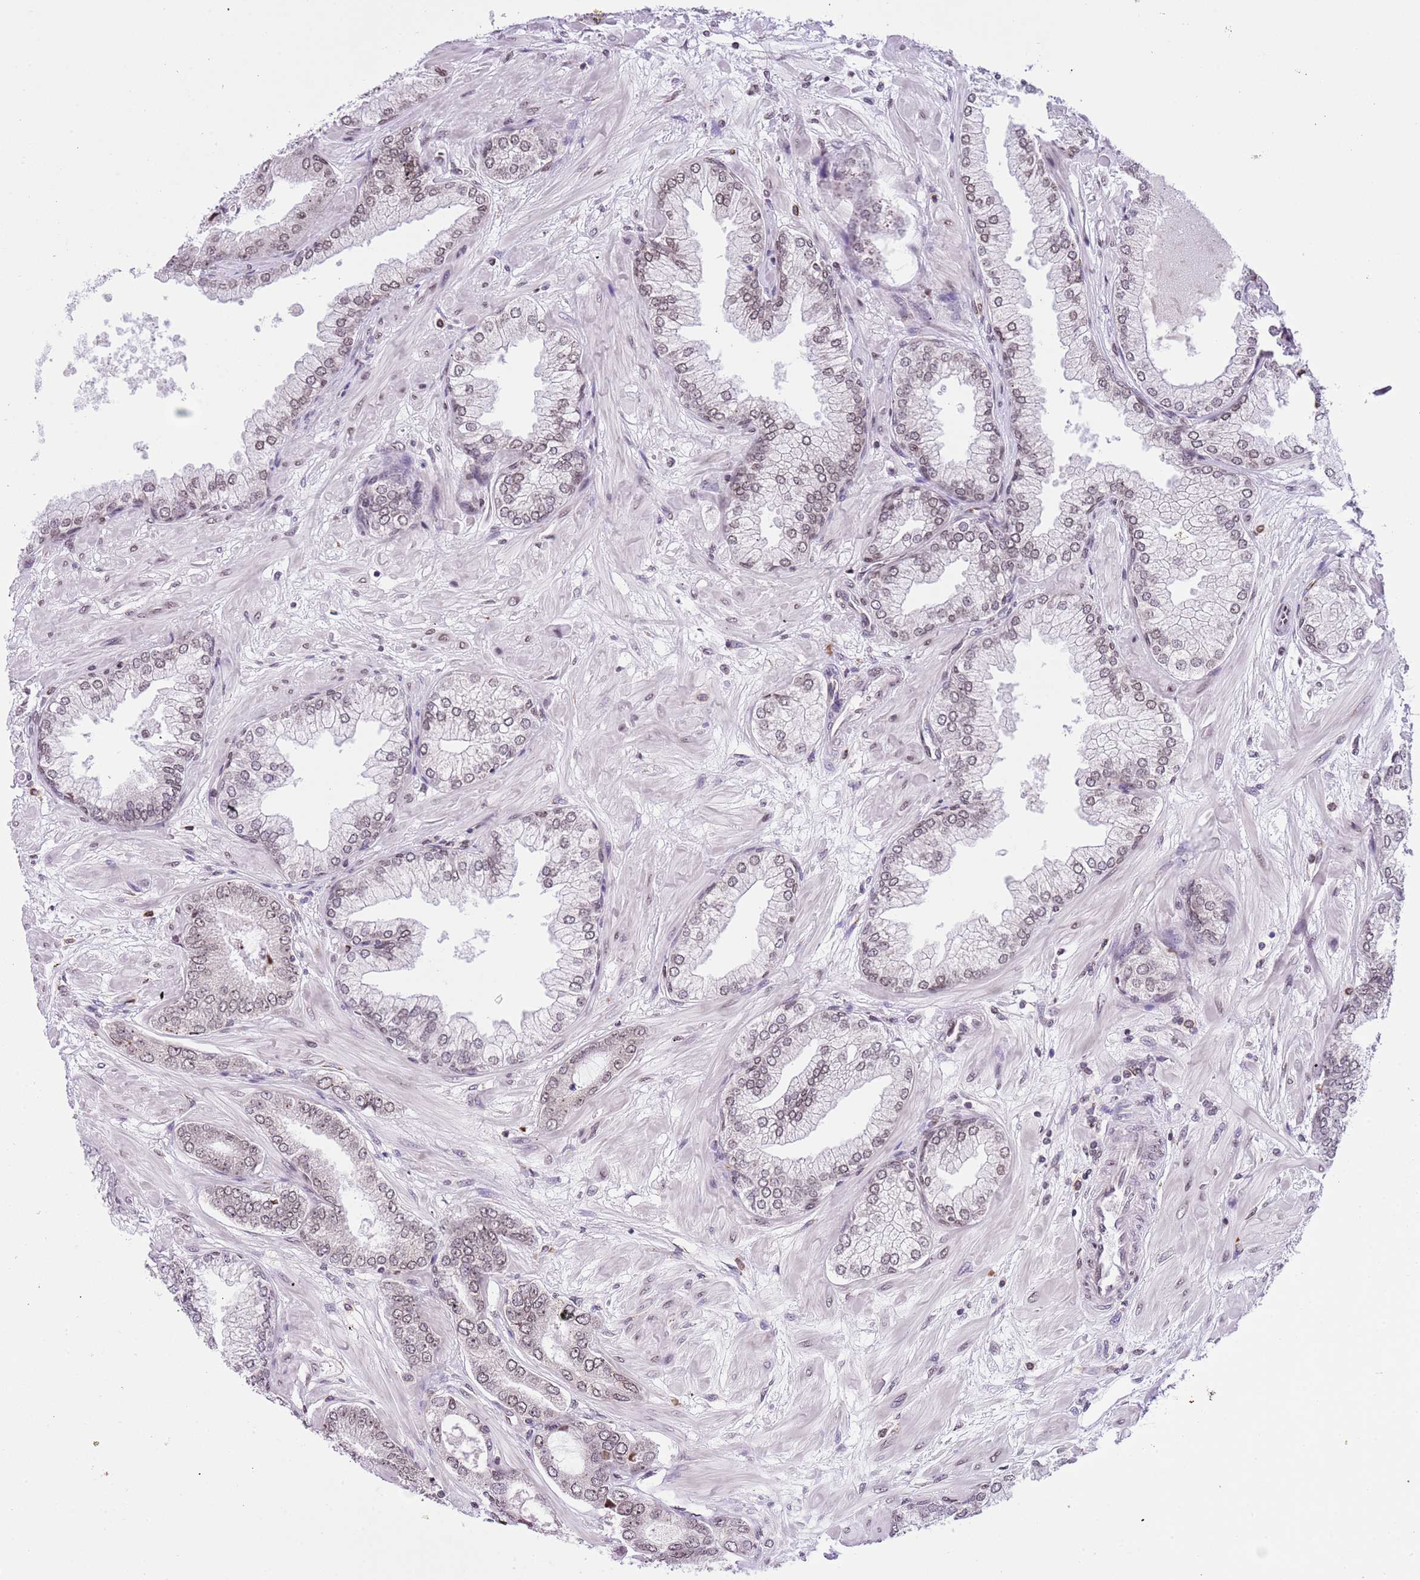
{"staining": {"intensity": "weak", "quantity": "<25%", "location": "nuclear"}, "tissue": "prostate cancer", "cell_type": "Tumor cells", "image_type": "cancer", "snomed": [{"axis": "morphology", "description": "Adenocarcinoma, Low grade"}, {"axis": "topography", "description": "Prostate"}], "caption": "Immunohistochemistry micrograph of human prostate cancer stained for a protein (brown), which exhibits no expression in tumor cells. (DAB (3,3'-diaminobenzidine) immunohistochemistry (IHC) with hematoxylin counter stain).", "gene": "NRIP1", "patient": {"sex": "male", "age": 55}}